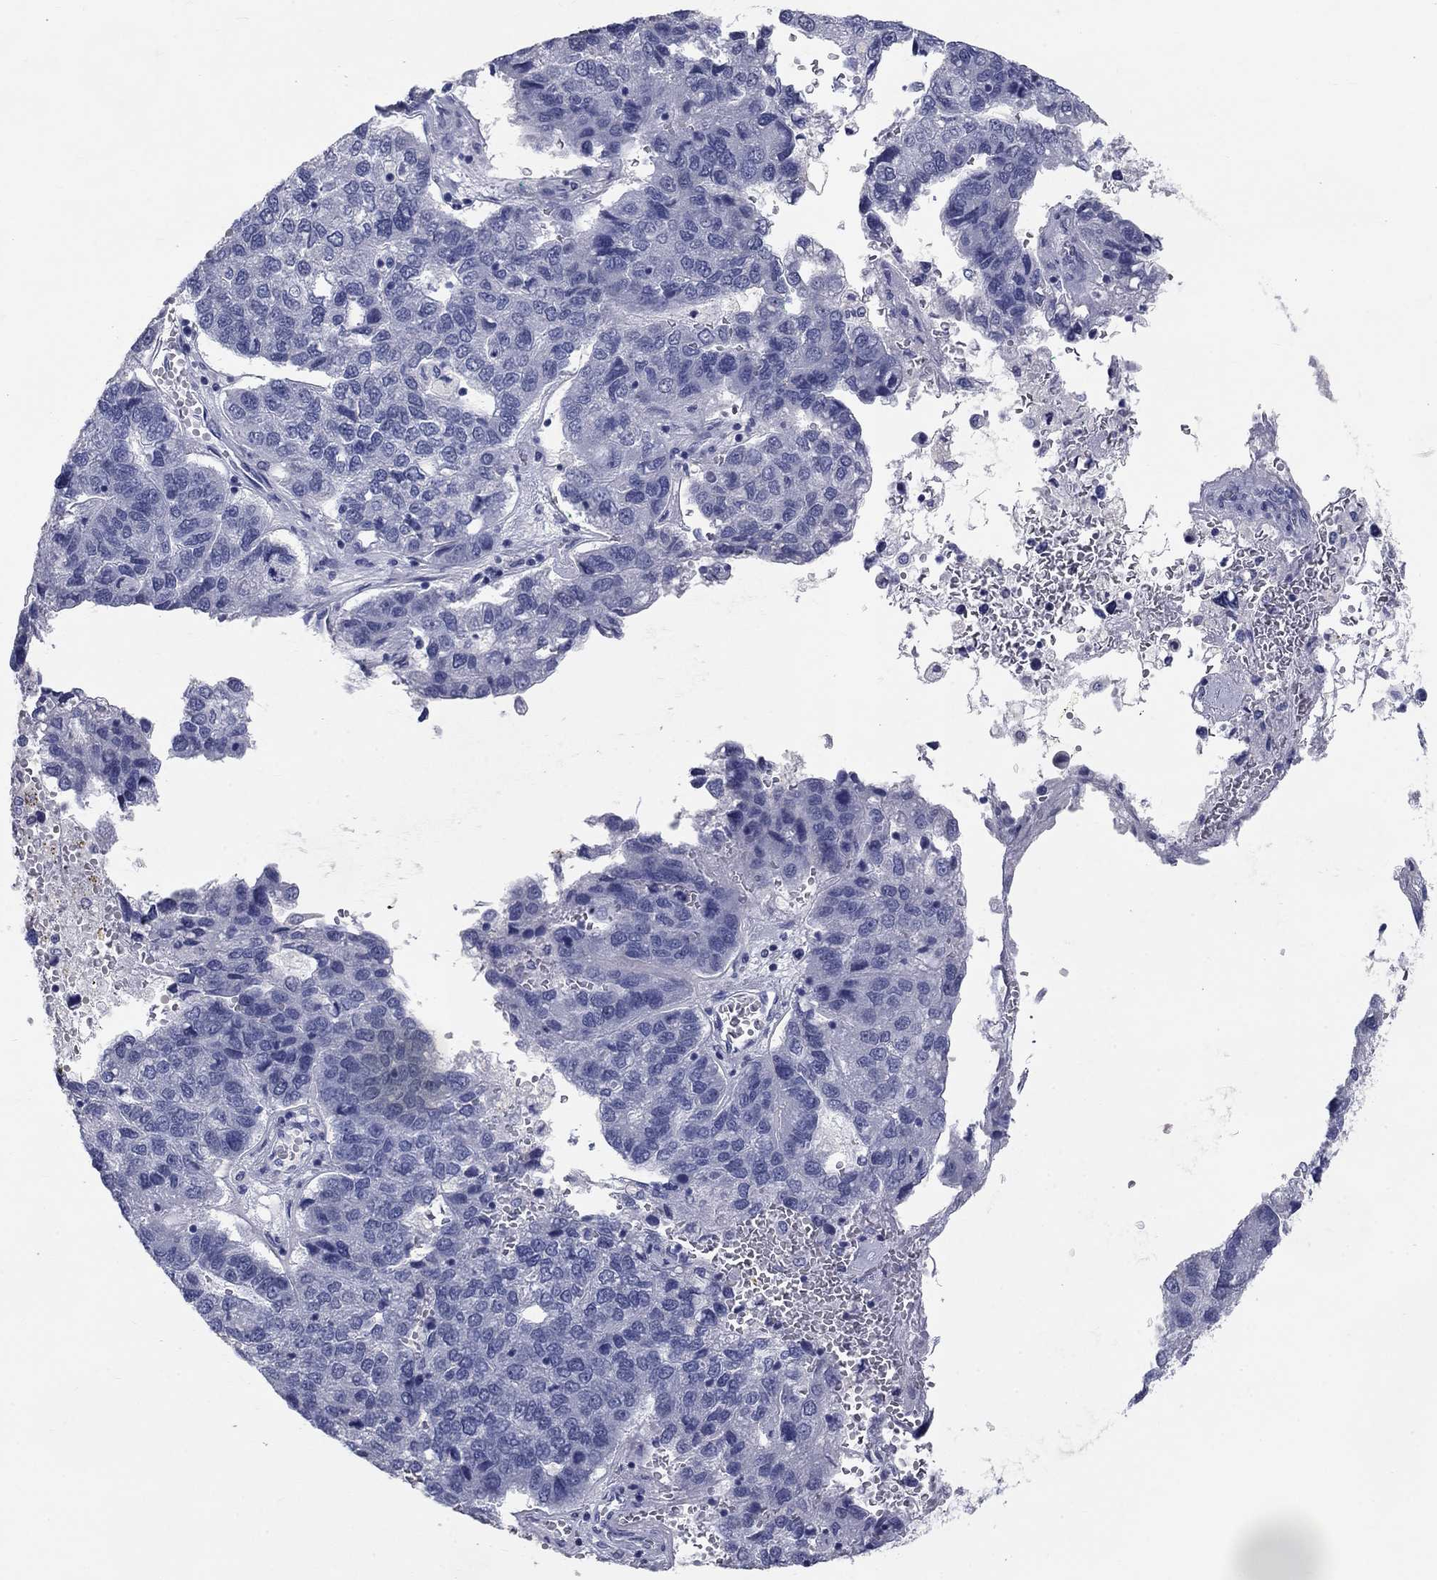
{"staining": {"intensity": "negative", "quantity": "none", "location": "none"}, "tissue": "pancreatic cancer", "cell_type": "Tumor cells", "image_type": "cancer", "snomed": [{"axis": "morphology", "description": "Adenocarcinoma, NOS"}, {"axis": "topography", "description": "Pancreas"}], "caption": "DAB (3,3'-diaminobenzidine) immunohistochemical staining of pancreatic cancer (adenocarcinoma) shows no significant expression in tumor cells.", "gene": "ELAVL4", "patient": {"sex": "female", "age": 61}}